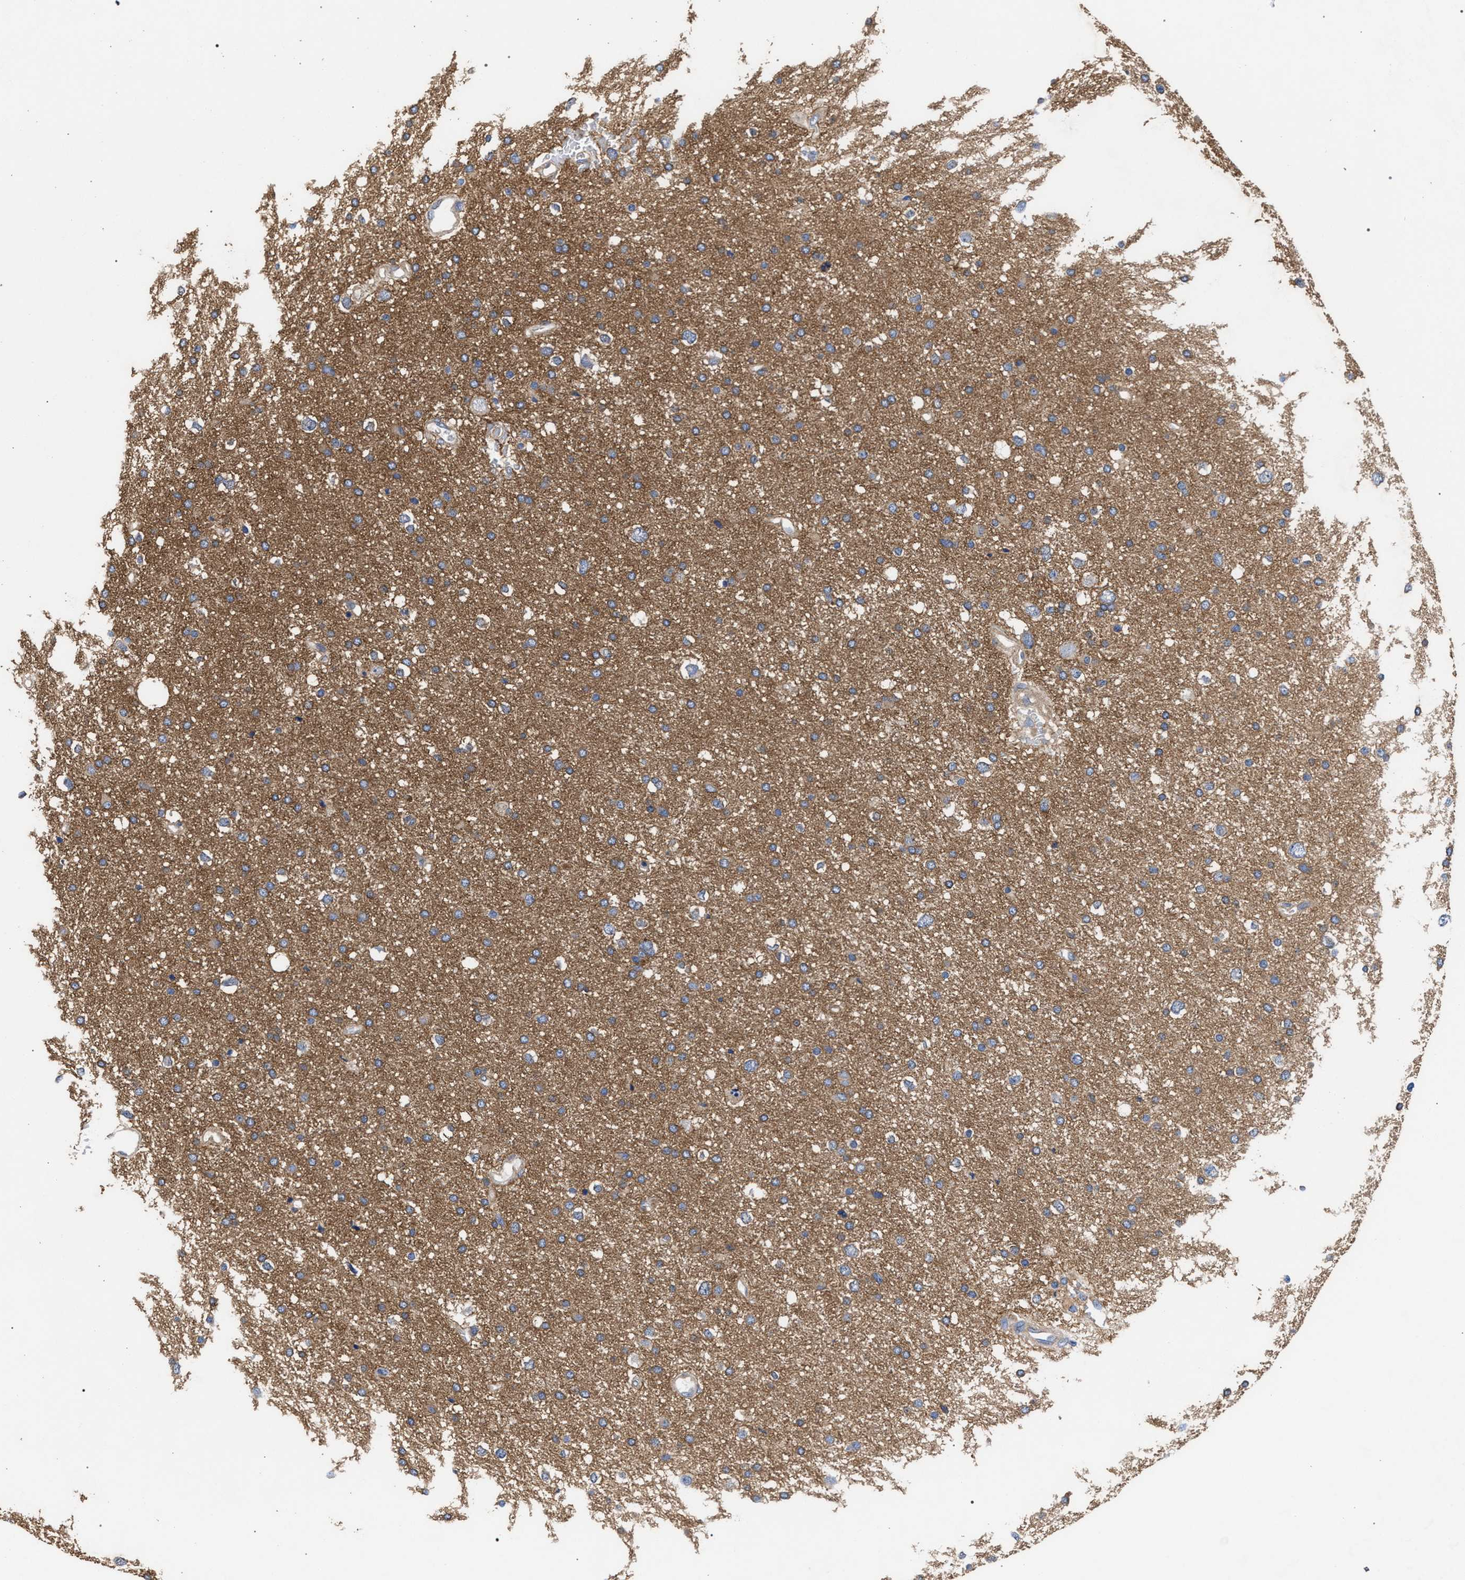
{"staining": {"intensity": "weak", "quantity": "25%-75%", "location": "cytoplasmic/membranous"}, "tissue": "glioma", "cell_type": "Tumor cells", "image_type": "cancer", "snomed": [{"axis": "morphology", "description": "Glioma, malignant, Low grade"}, {"axis": "topography", "description": "Brain"}], "caption": "Immunohistochemical staining of human malignant glioma (low-grade) exhibits low levels of weak cytoplasmic/membranous protein expression in about 25%-75% of tumor cells.", "gene": "CFAP95", "patient": {"sex": "female", "age": 37}}